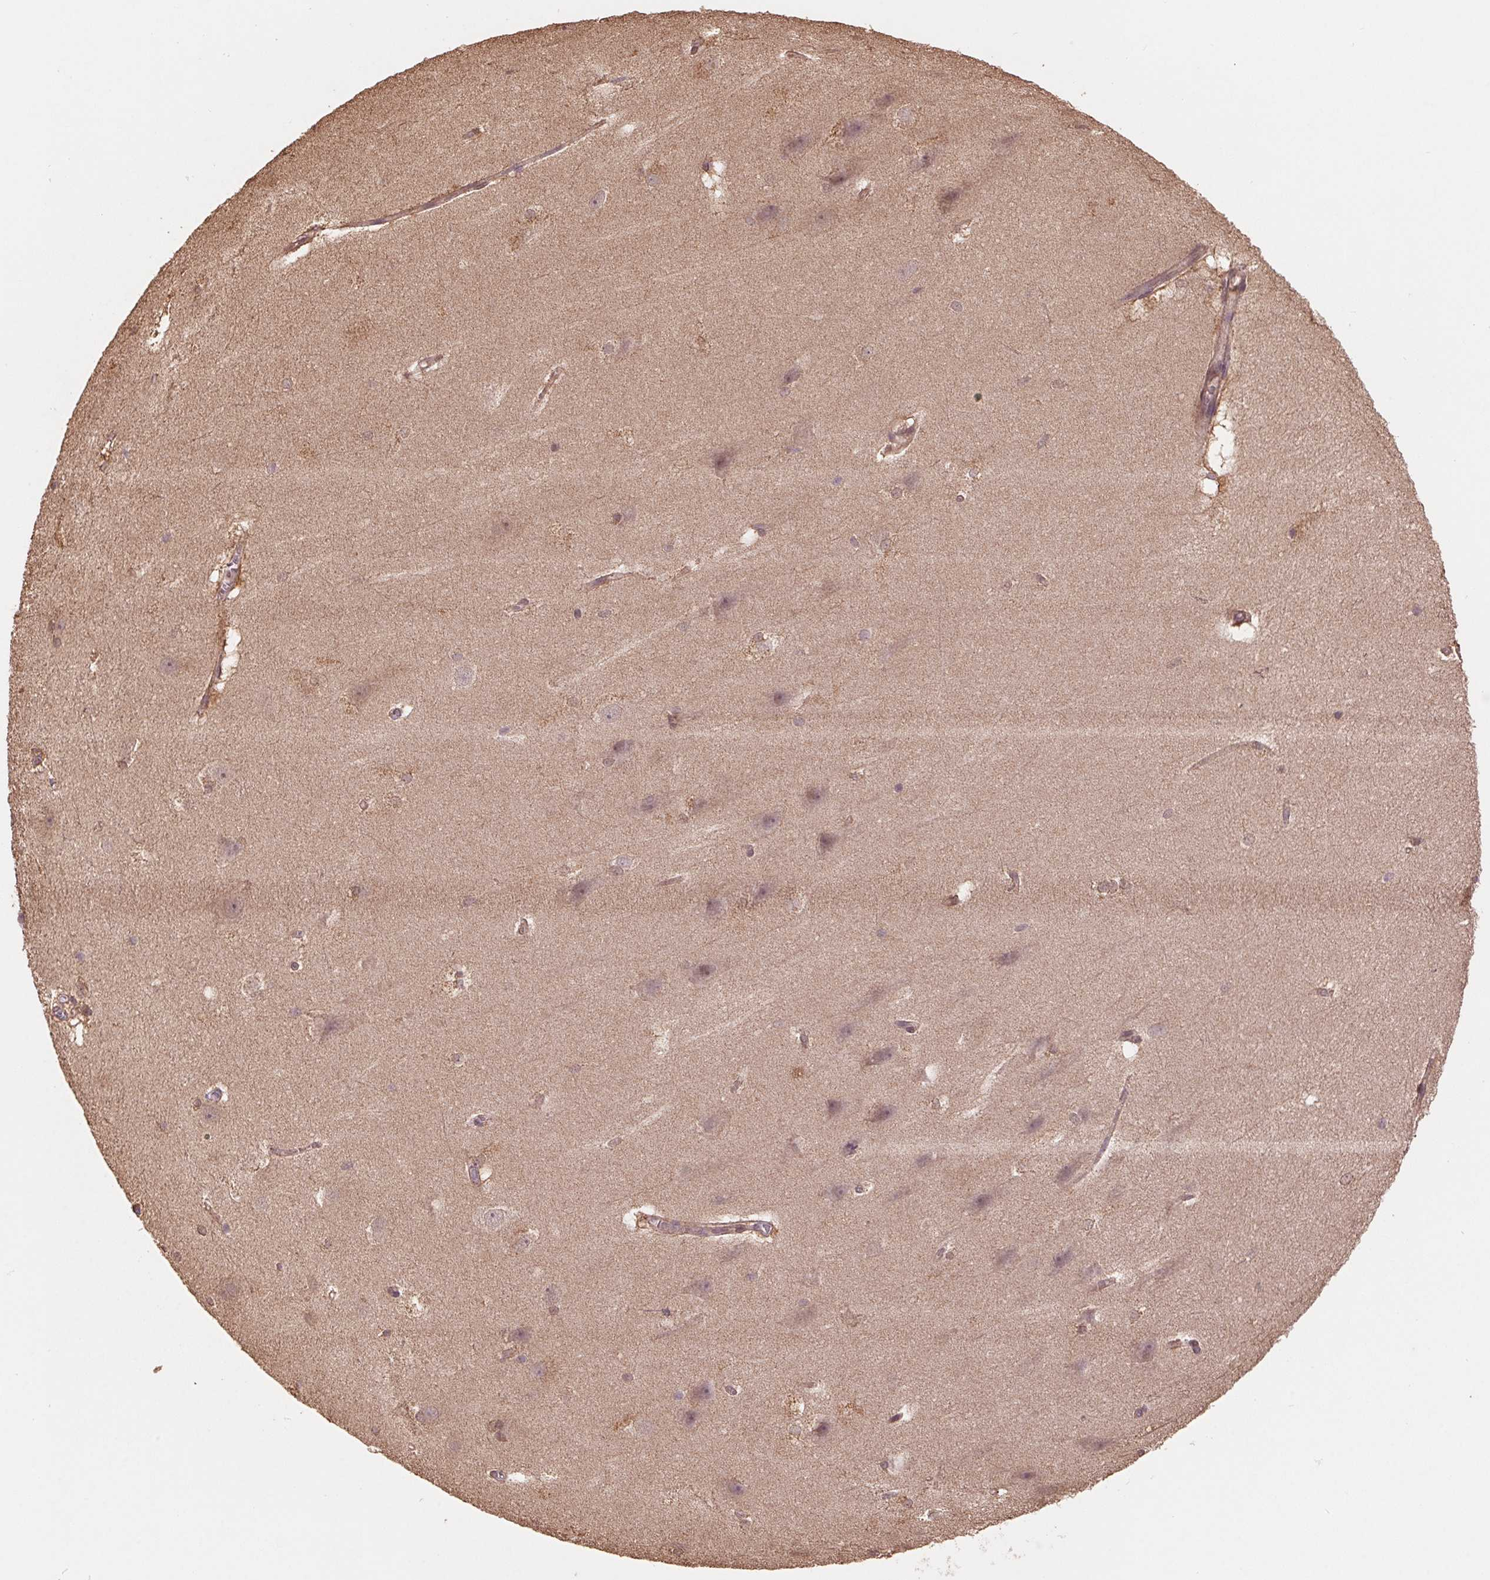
{"staining": {"intensity": "weak", "quantity": "<25%", "location": "cytoplasmic/membranous"}, "tissue": "hippocampus", "cell_type": "Glial cells", "image_type": "normal", "snomed": [{"axis": "morphology", "description": "Normal tissue, NOS"}, {"axis": "topography", "description": "Cerebral cortex"}, {"axis": "topography", "description": "Hippocampus"}], "caption": "Immunohistochemistry (IHC) image of normal hippocampus: human hippocampus stained with DAB (3,3'-diaminobenzidine) reveals no significant protein positivity in glial cells.", "gene": "CUTA", "patient": {"sex": "female", "age": 19}}